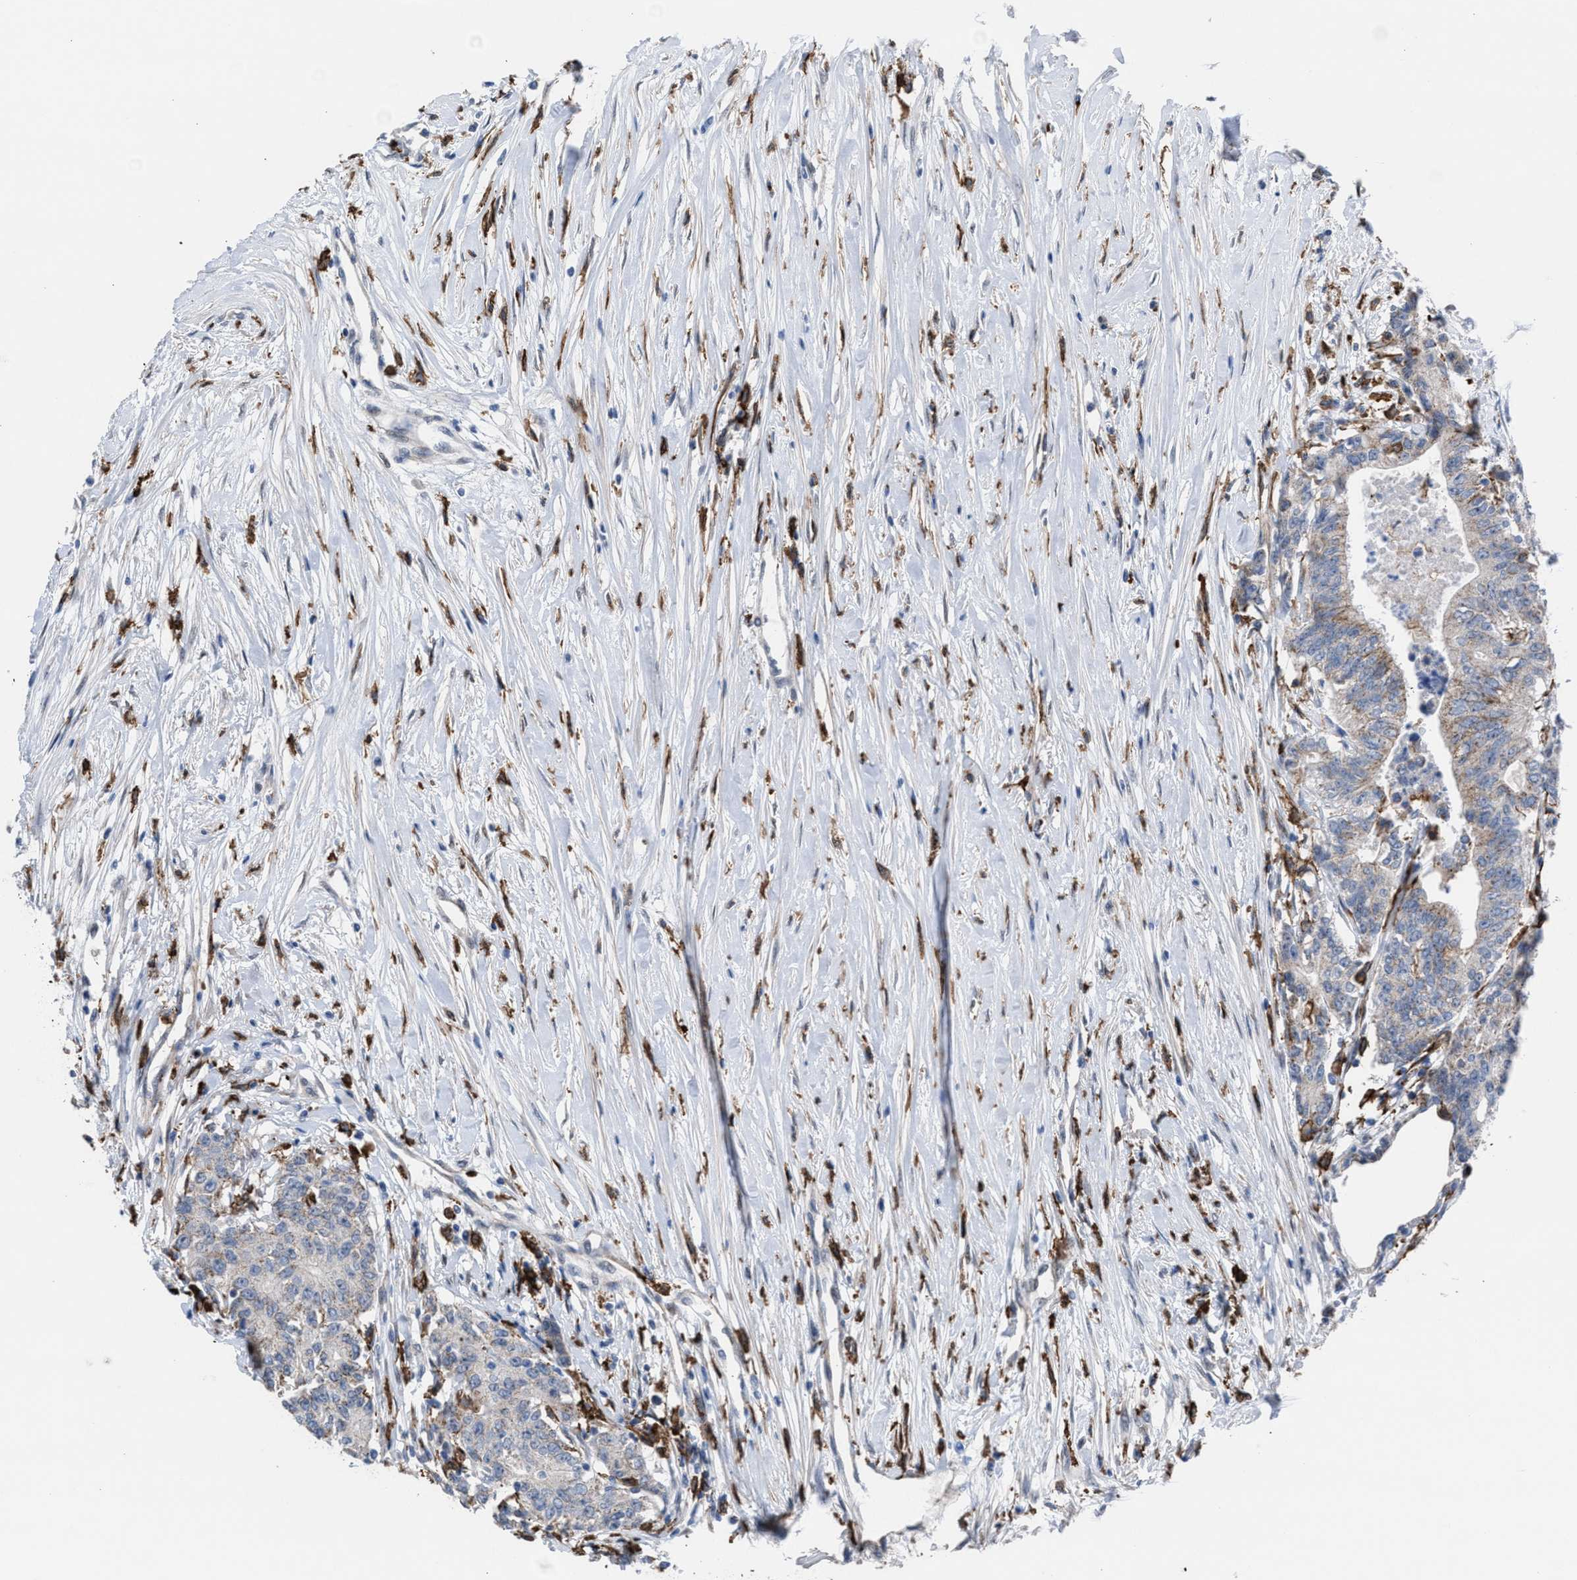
{"staining": {"intensity": "weak", "quantity": "<25%", "location": "cytoplasmic/membranous"}, "tissue": "colorectal cancer", "cell_type": "Tumor cells", "image_type": "cancer", "snomed": [{"axis": "morphology", "description": "Adenocarcinoma, NOS"}, {"axis": "topography", "description": "Colon"}], "caption": "A histopathology image of adenocarcinoma (colorectal) stained for a protein displays no brown staining in tumor cells.", "gene": "SLC47A1", "patient": {"sex": "female", "age": 77}}